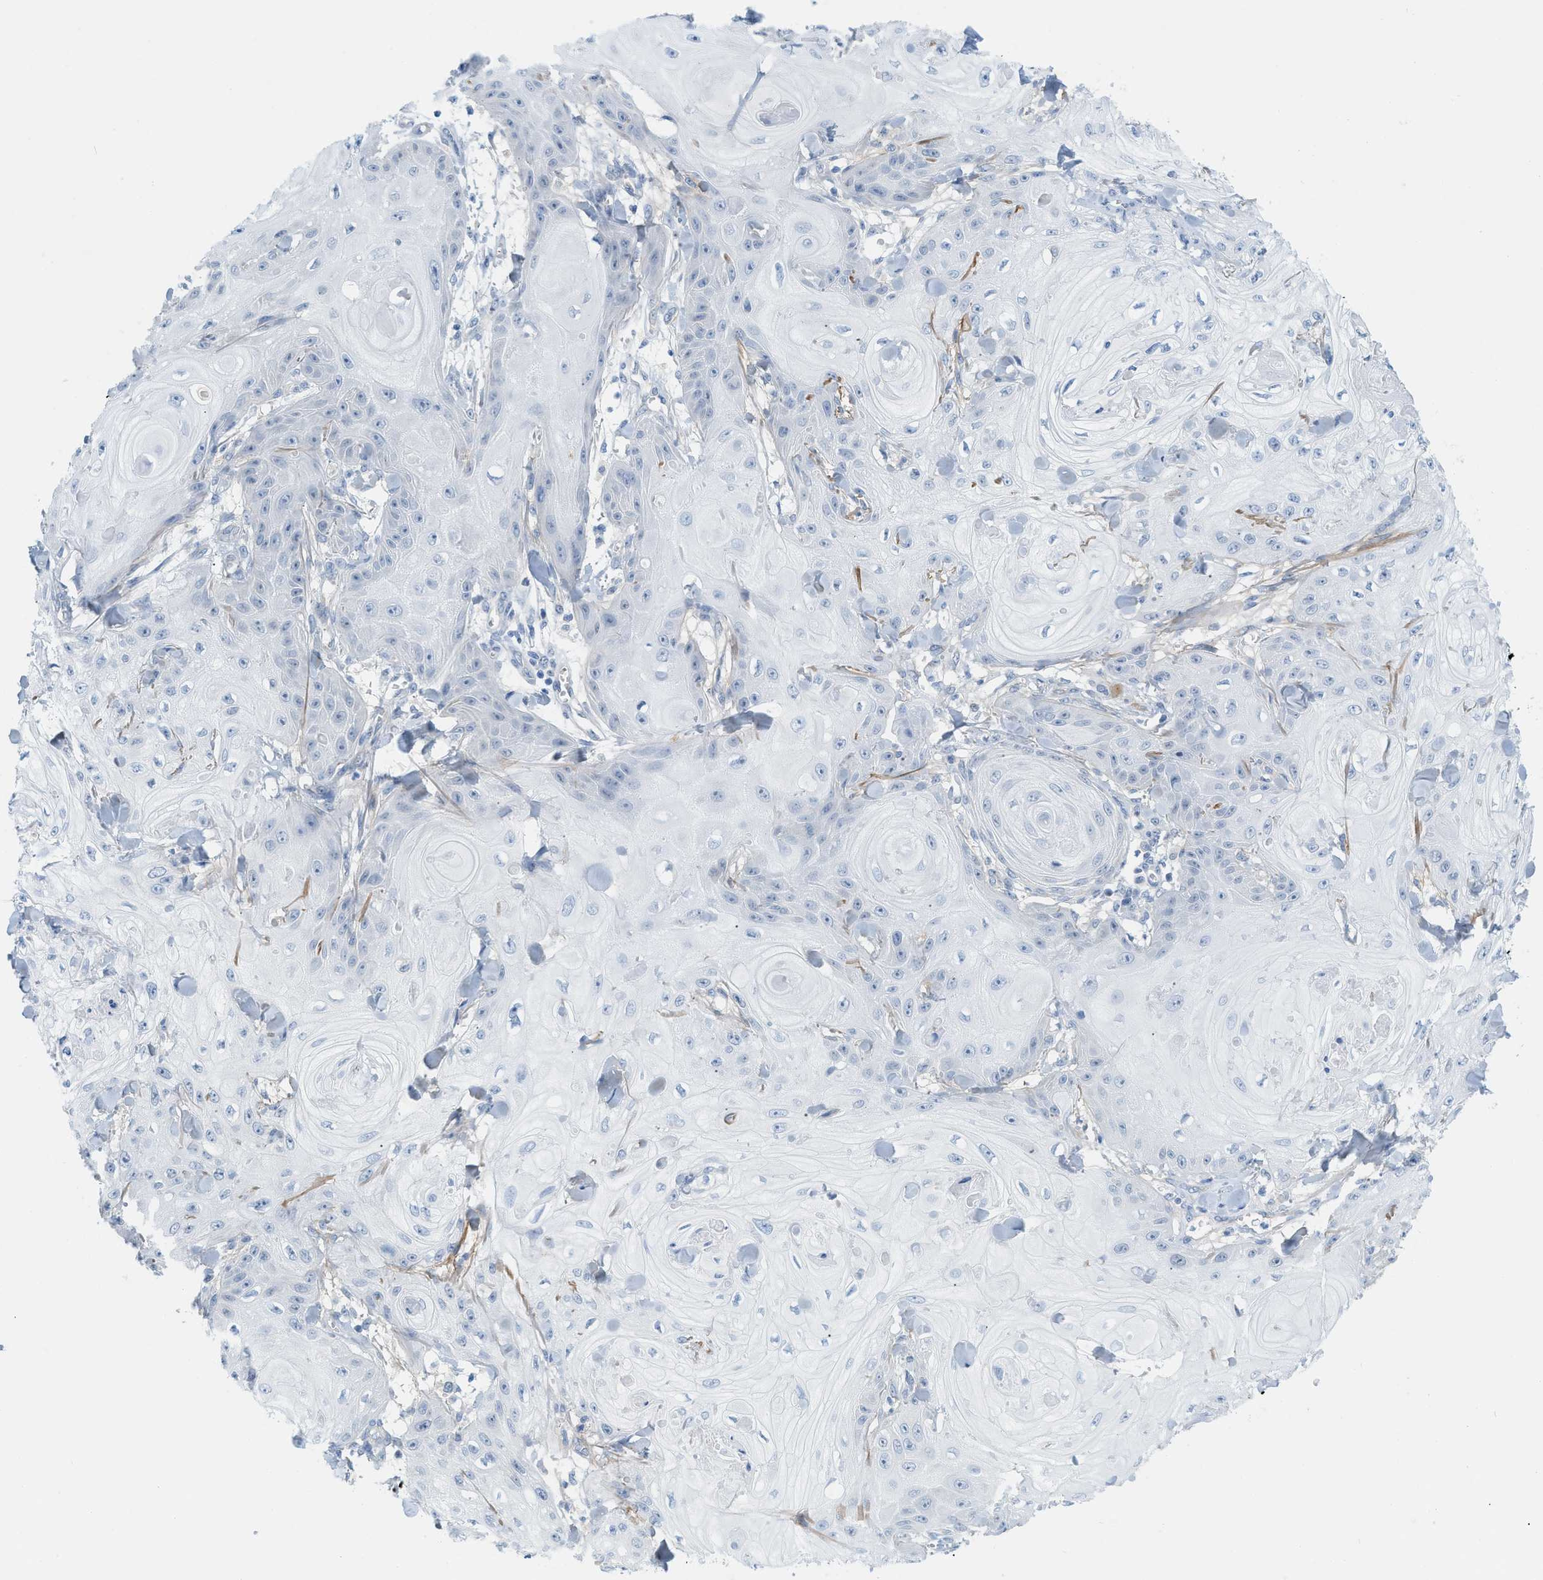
{"staining": {"intensity": "negative", "quantity": "none", "location": "none"}, "tissue": "skin cancer", "cell_type": "Tumor cells", "image_type": "cancer", "snomed": [{"axis": "morphology", "description": "Squamous cell carcinoma, NOS"}, {"axis": "topography", "description": "Skin"}], "caption": "A high-resolution histopathology image shows immunohistochemistry (IHC) staining of skin cancer (squamous cell carcinoma), which exhibits no significant positivity in tumor cells.", "gene": "HLTF", "patient": {"sex": "male", "age": 74}}